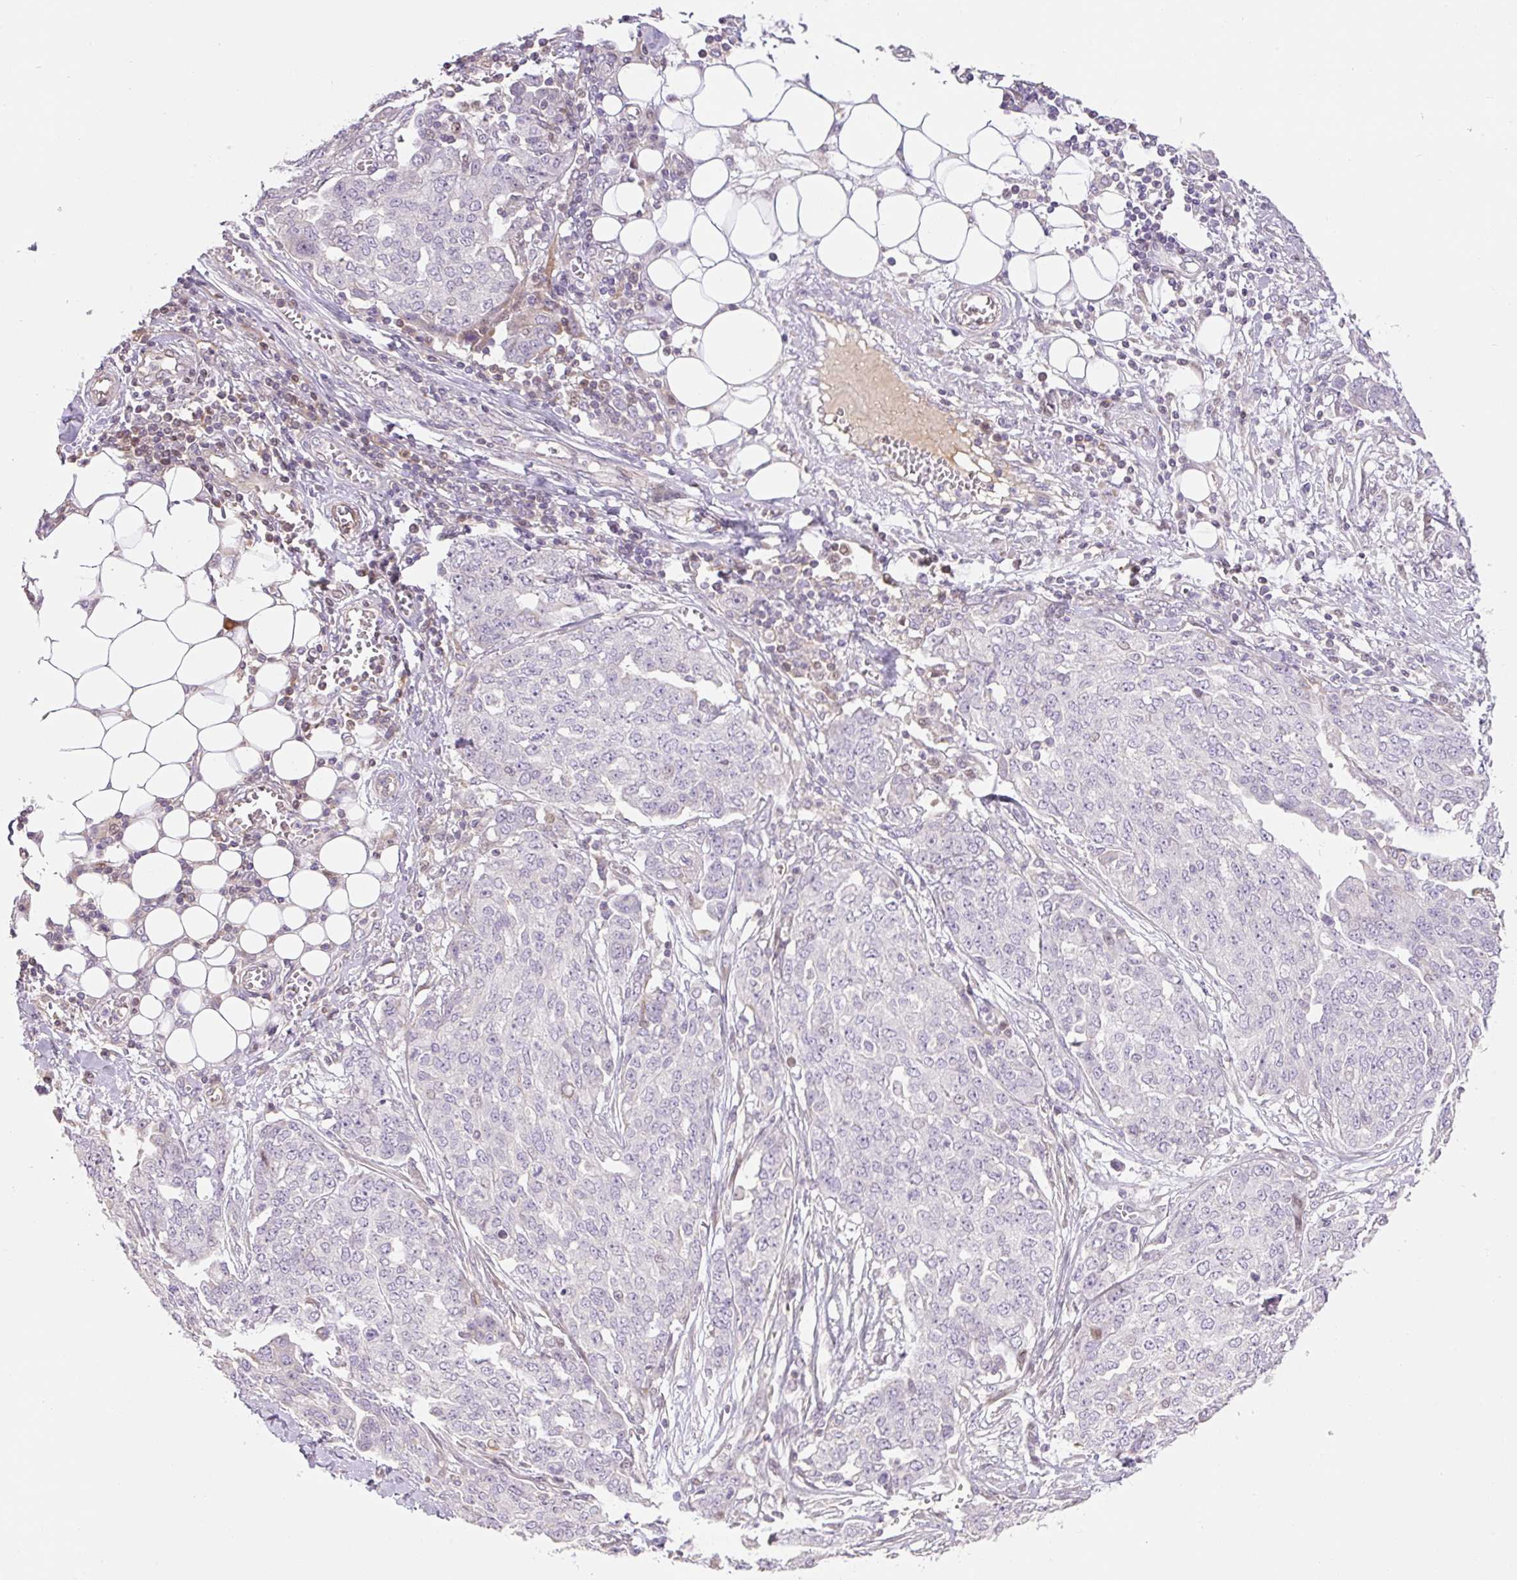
{"staining": {"intensity": "negative", "quantity": "none", "location": "none"}, "tissue": "ovarian cancer", "cell_type": "Tumor cells", "image_type": "cancer", "snomed": [{"axis": "morphology", "description": "Cystadenocarcinoma, serous, NOS"}, {"axis": "topography", "description": "Soft tissue"}, {"axis": "topography", "description": "Ovary"}], "caption": "Immunohistochemical staining of human serous cystadenocarcinoma (ovarian) shows no significant positivity in tumor cells.", "gene": "ZNF552", "patient": {"sex": "female", "age": 57}}